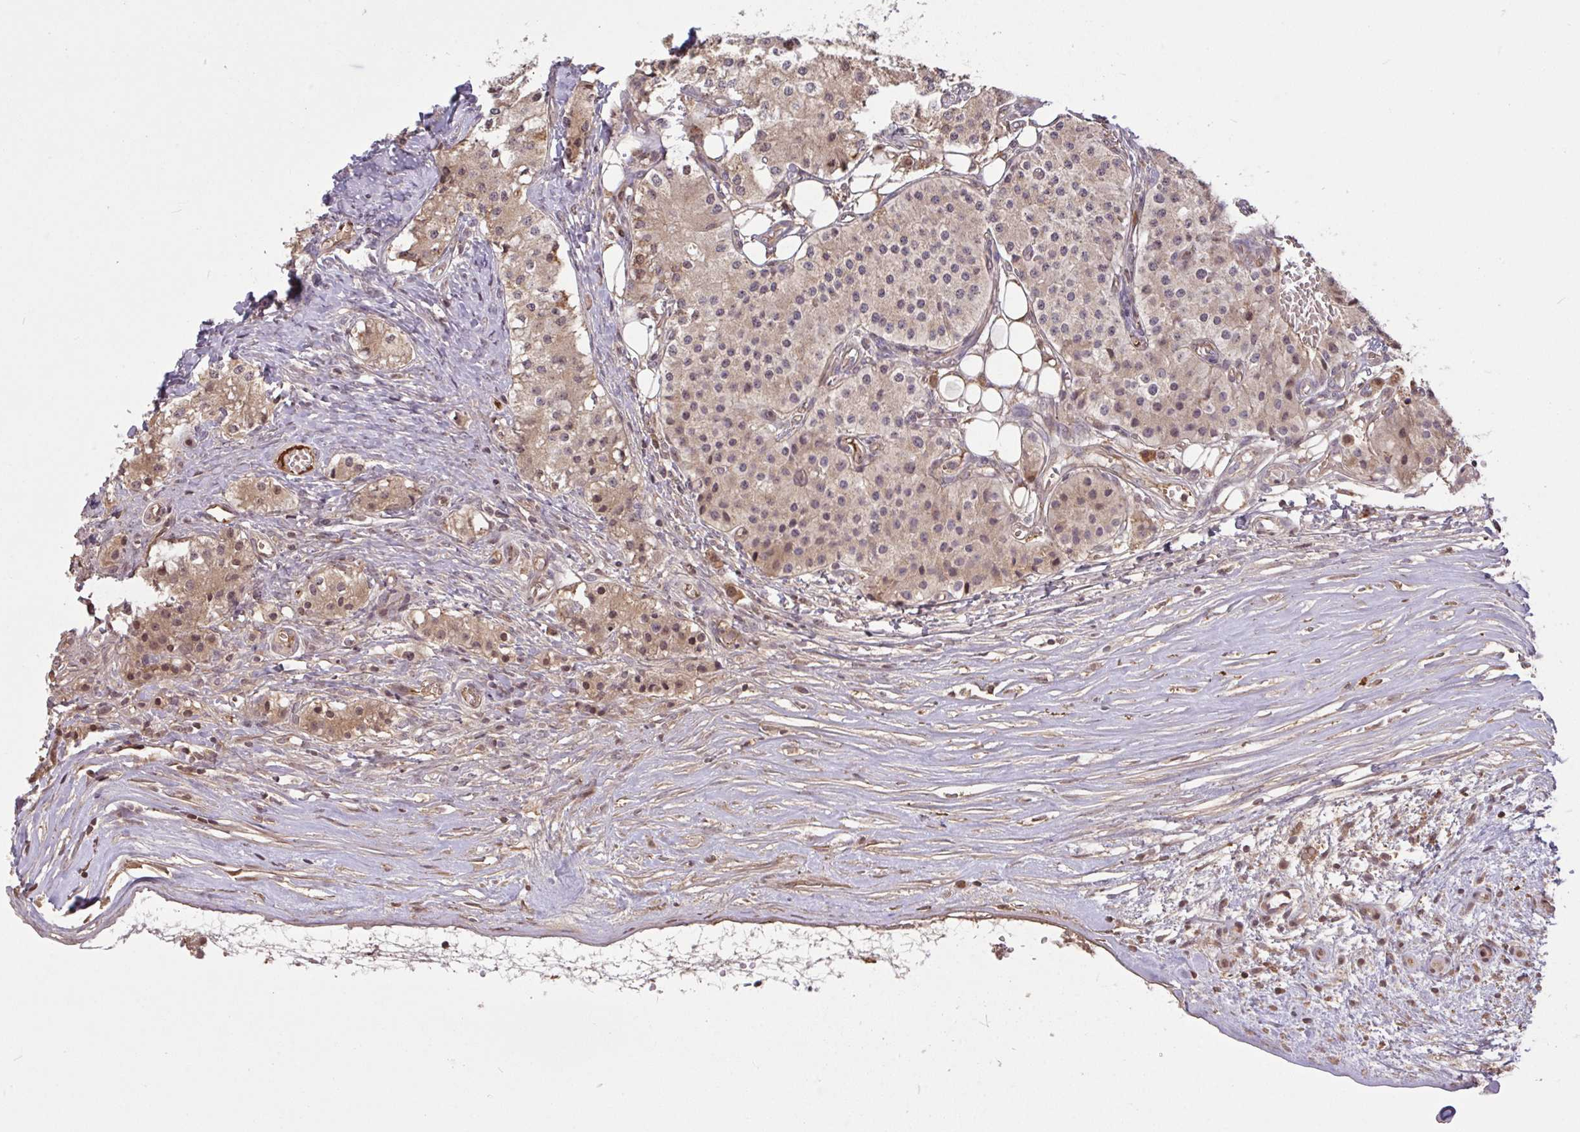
{"staining": {"intensity": "weak", "quantity": "<25%", "location": "nuclear"}, "tissue": "carcinoid", "cell_type": "Tumor cells", "image_type": "cancer", "snomed": [{"axis": "morphology", "description": "Carcinoid, malignant, NOS"}, {"axis": "topography", "description": "Colon"}], "caption": "An immunohistochemistry micrograph of carcinoid is shown. There is no staining in tumor cells of carcinoid.", "gene": "FCER1A", "patient": {"sex": "female", "age": 52}}